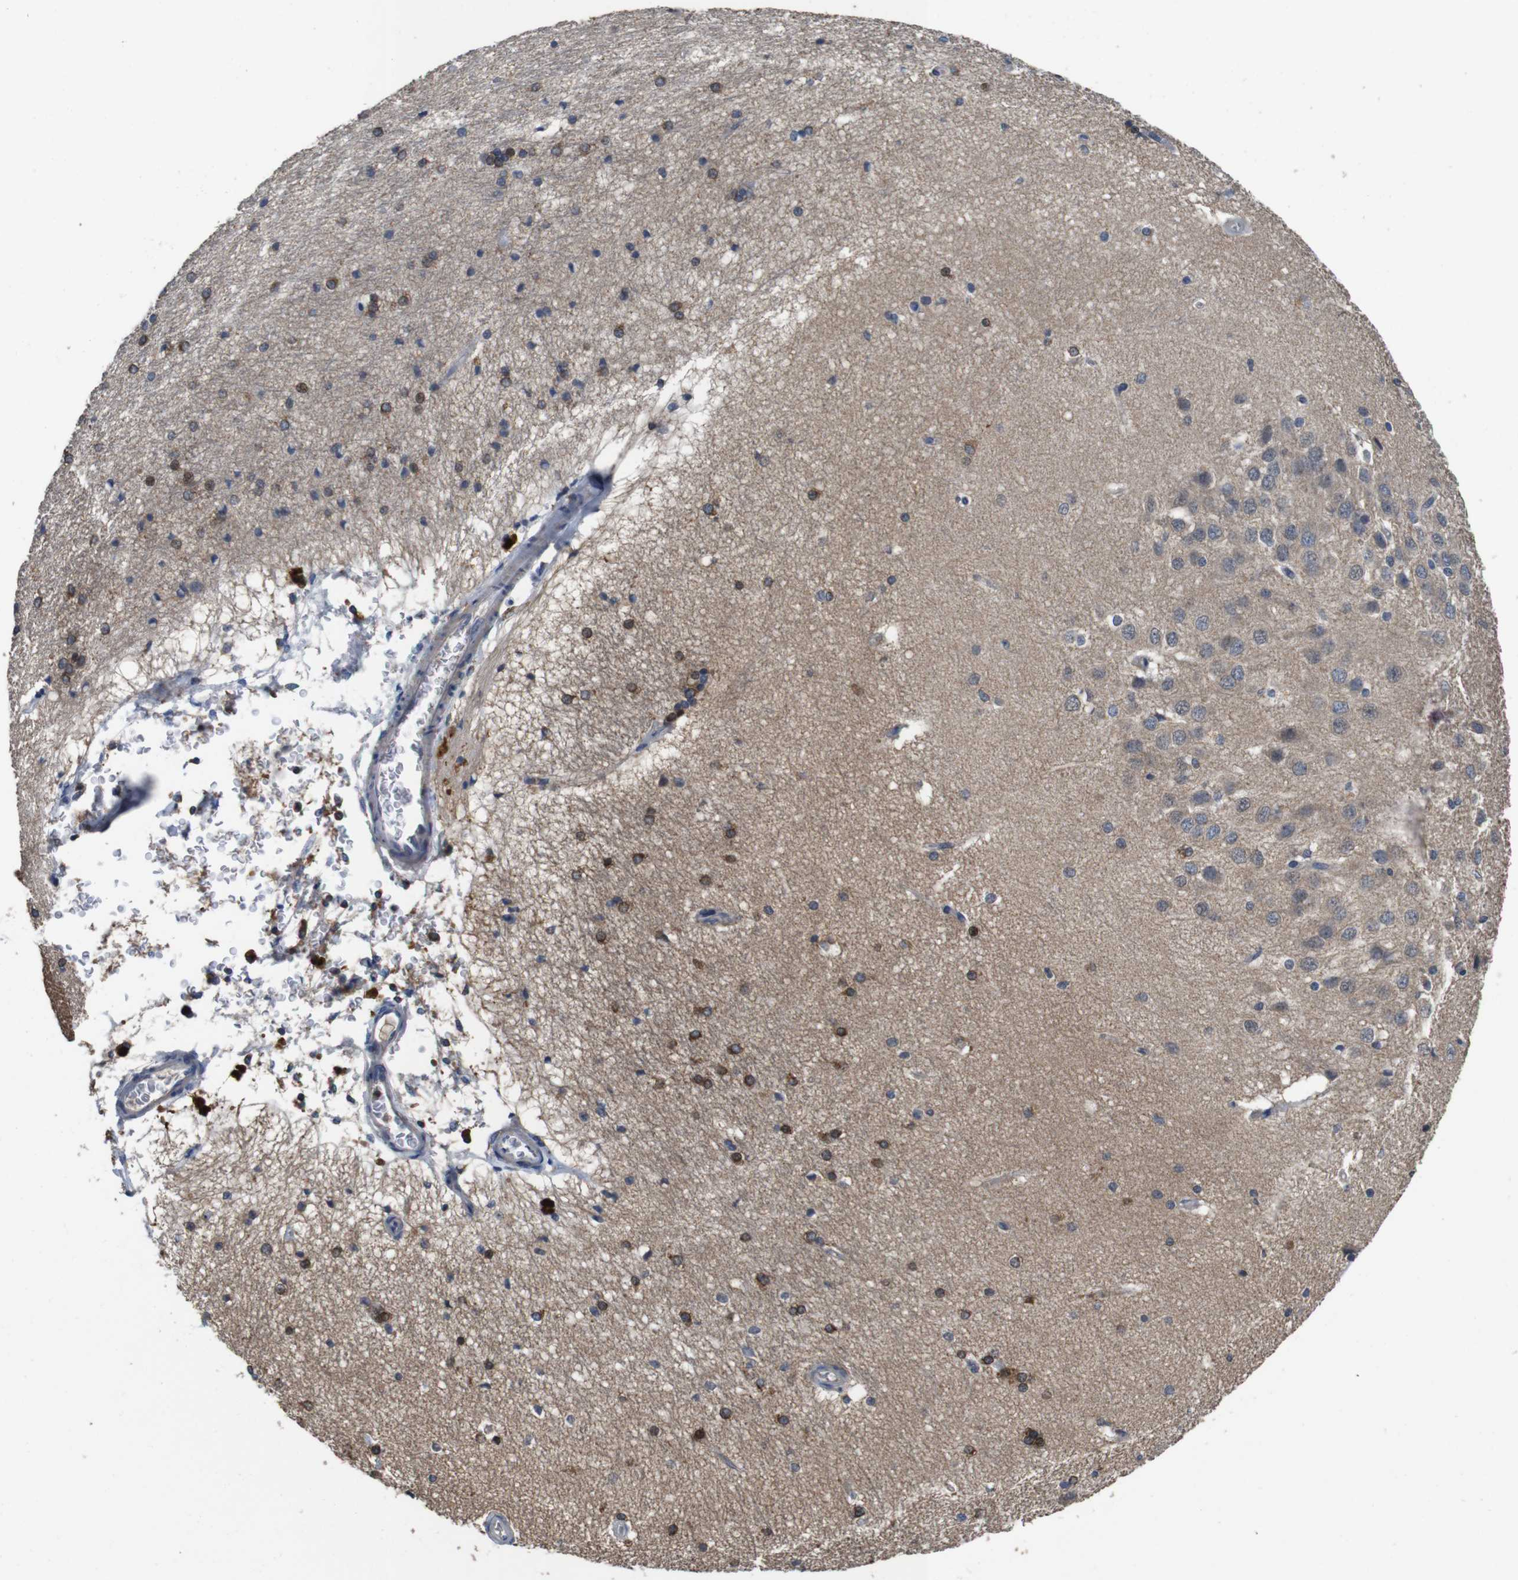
{"staining": {"intensity": "moderate", "quantity": "25%-75%", "location": "cytoplasmic/membranous"}, "tissue": "hippocampus", "cell_type": "Glial cells", "image_type": "normal", "snomed": [{"axis": "morphology", "description": "Normal tissue, NOS"}, {"axis": "topography", "description": "Hippocampus"}], "caption": "Protein staining of benign hippocampus demonstrates moderate cytoplasmic/membranous staining in approximately 25%-75% of glial cells.", "gene": "GLIPR1", "patient": {"sex": "female", "age": 19}}